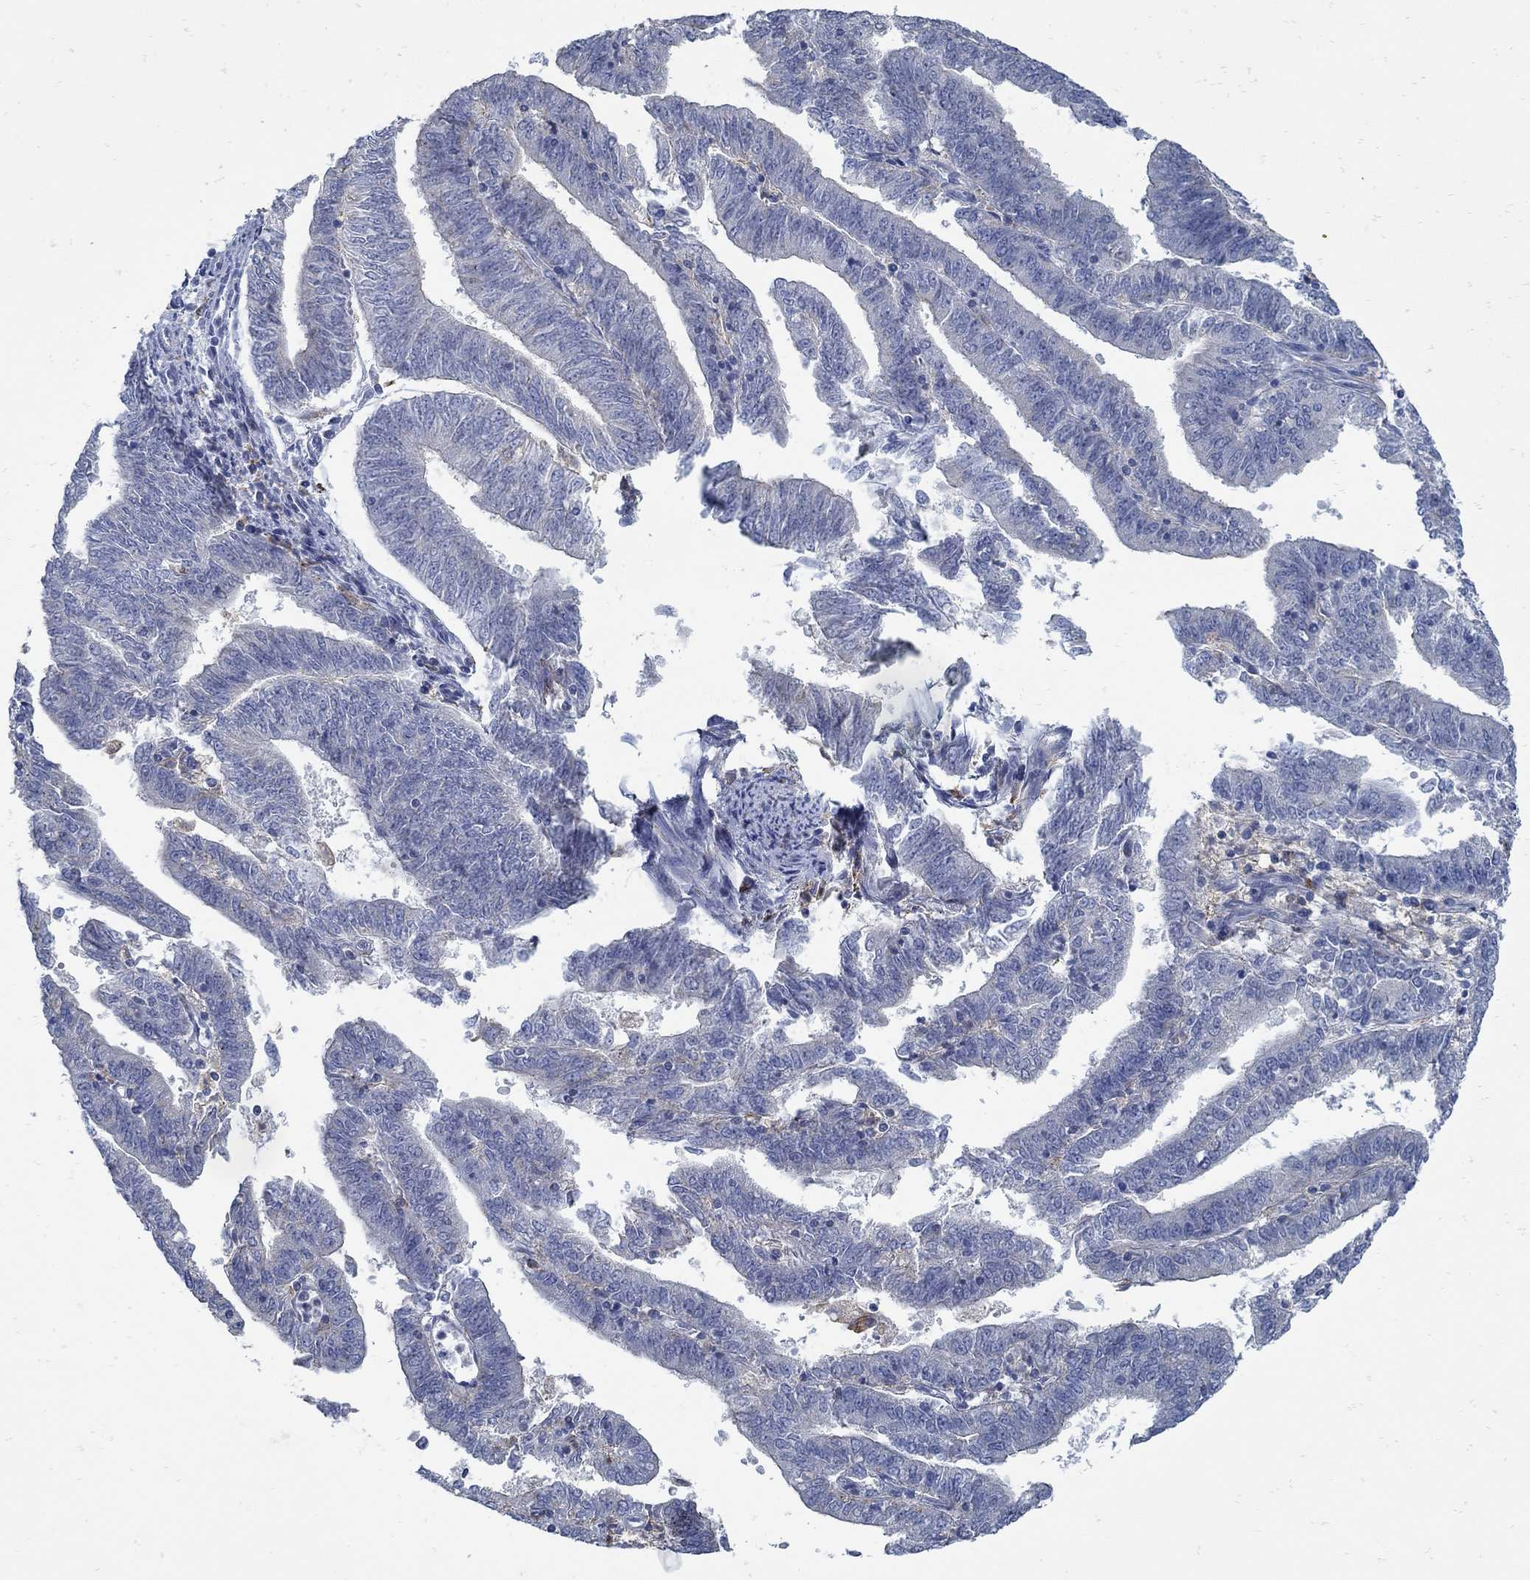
{"staining": {"intensity": "negative", "quantity": "none", "location": "none"}, "tissue": "endometrial cancer", "cell_type": "Tumor cells", "image_type": "cancer", "snomed": [{"axis": "morphology", "description": "Adenocarcinoma, NOS"}, {"axis": "topography", "description": "Endometrium"}], "caption": "A photomicrograph of endometrial adenocarcinoma stained for a protein shows no brown staining in tumor cells.", "gene": "ZFAND4", "patient": {"sex": "female", "age": 82}}